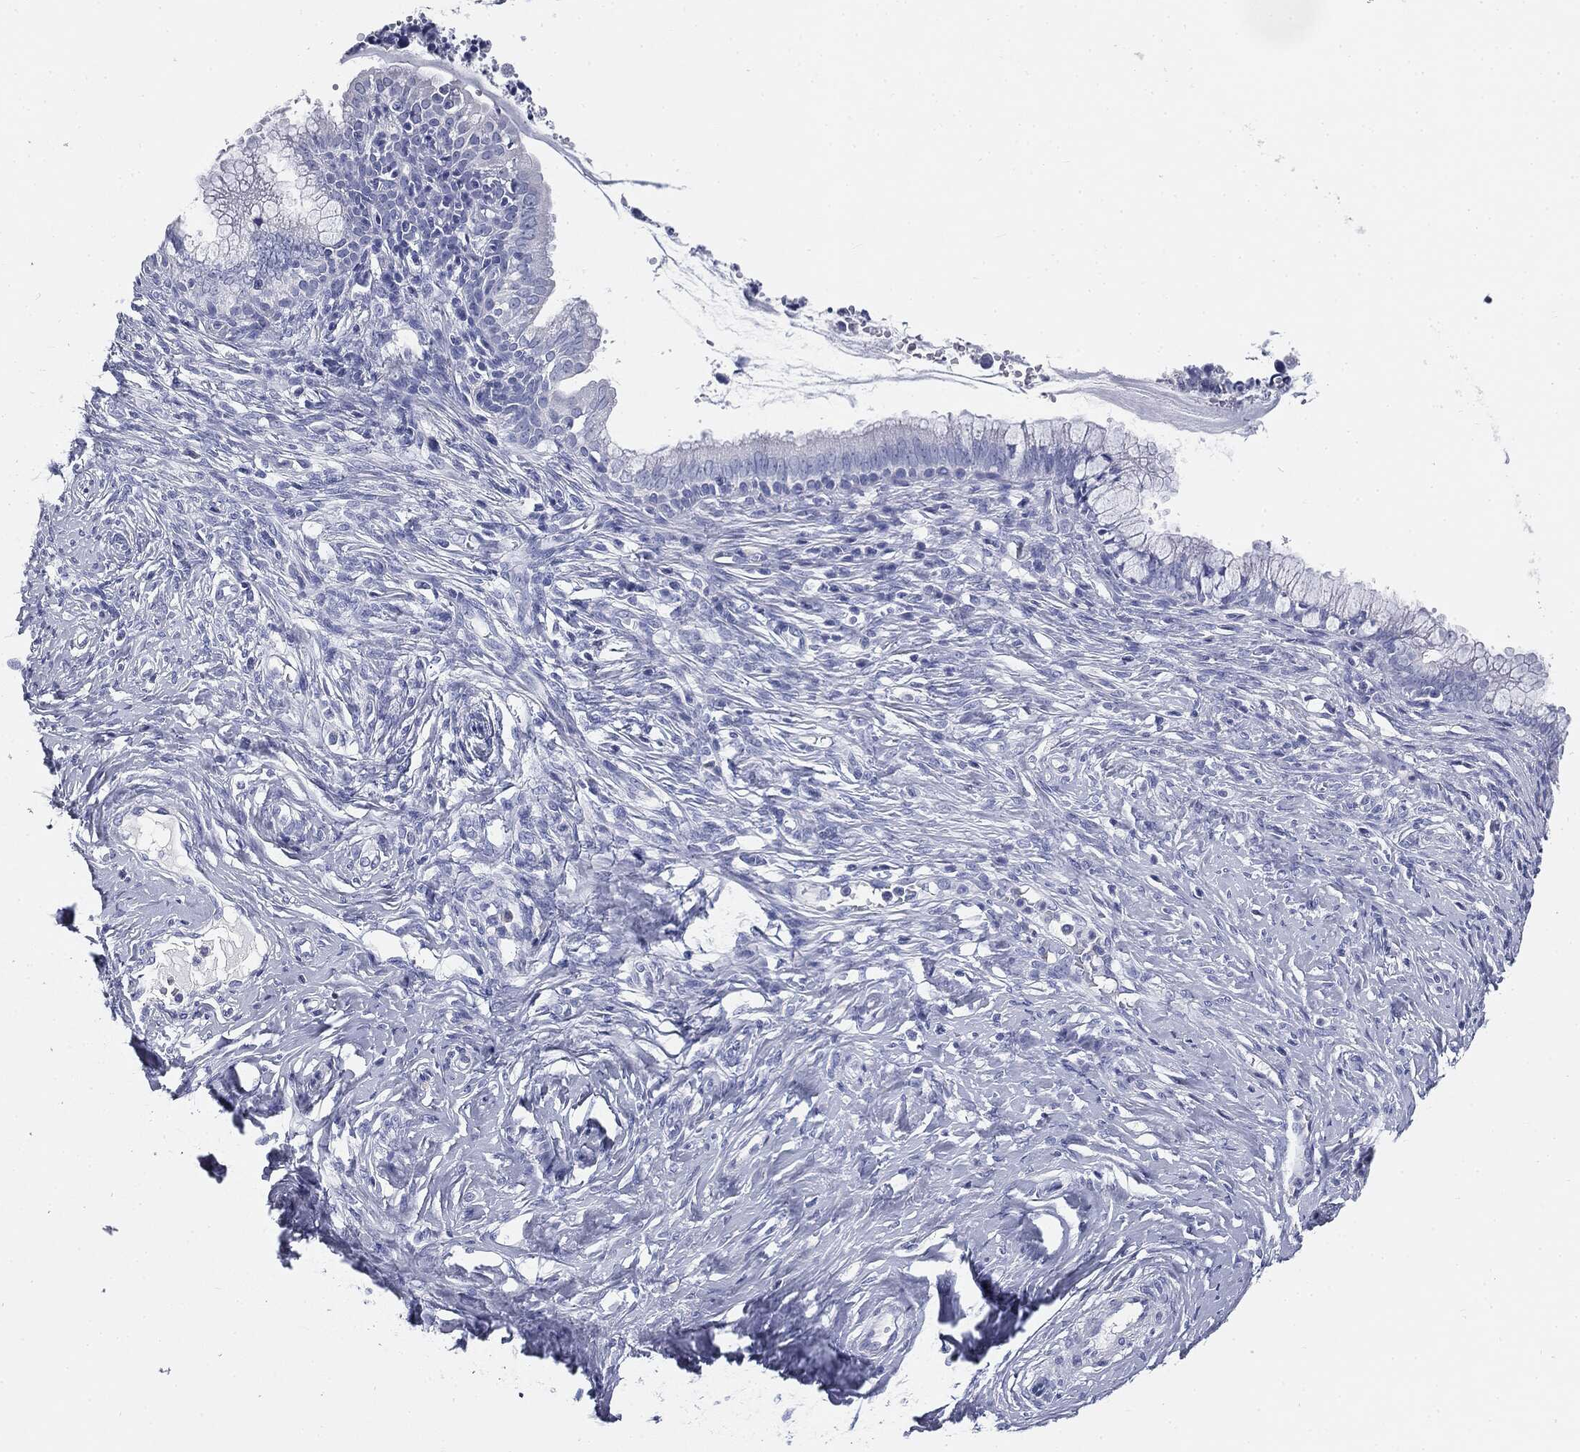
{"staining": {"intensity": "negative", "quantity": "none", "location": "none"}, "tissue": "cervical cancer", "cell_type": "Tumor cells", "image_type": "cancer", "snomed": [{"axis": "morphology", "description": "Squamous cell carcinoma, NOS"}, {"axis": "topography", "description": "Cervix"}], "caption": "Immunohistochemistry micrograph of human cervical cancer stained for a protein (brown), which reveals no staining in tumor cells.", "gene": "CUZD1", "patient": {"sex": "female", "age": 63}}